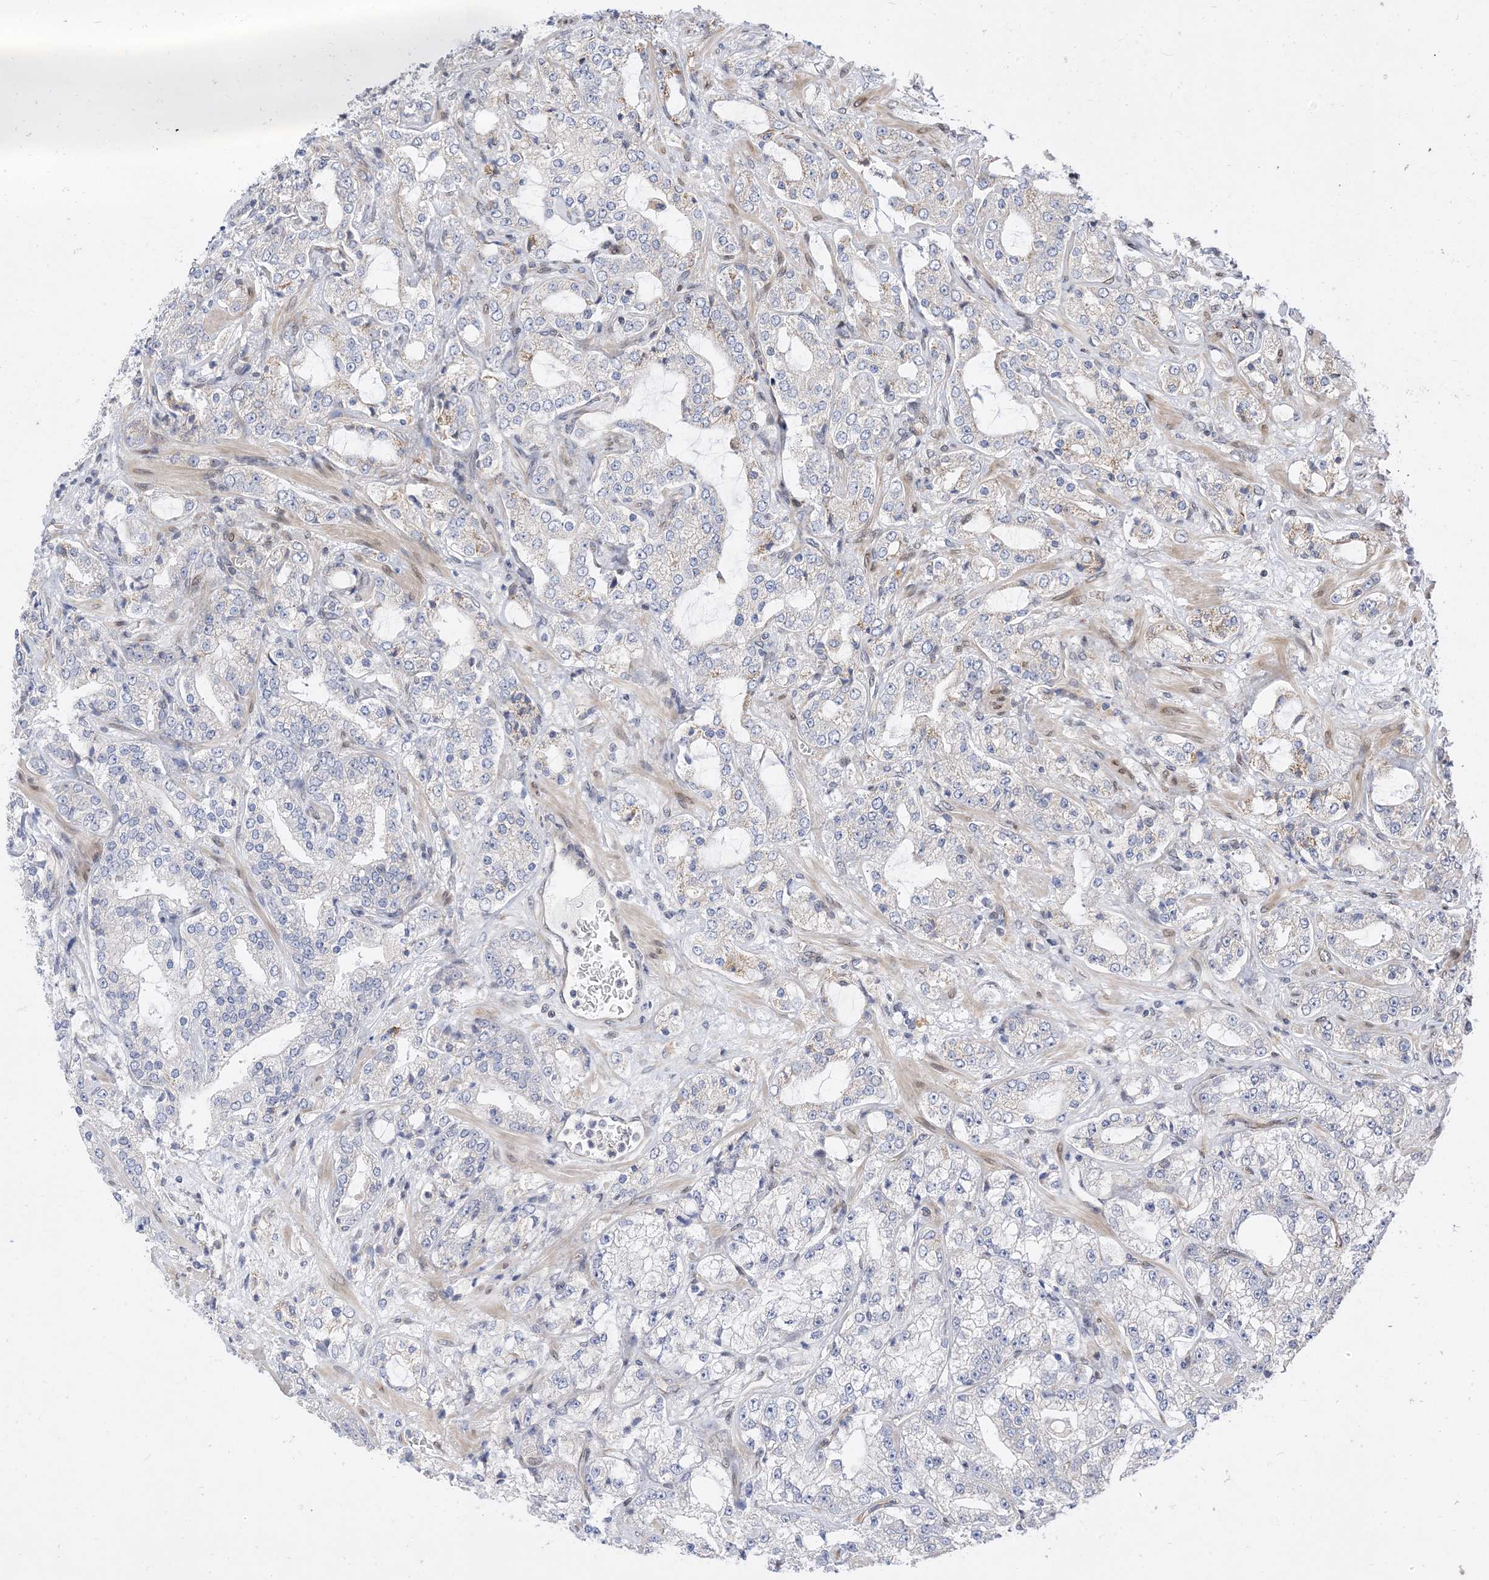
{"staining": {"intensity": "negative", "quantity": "none", "location": "none"}, "tissue": "prostate cancer", "cell_type": "Tumor cells", "image_type": "cancer", "snomed": [{"axis": "morphology", "description": "Adenocarcinoma, High grade"}, {"axis": "topography", "description": "Prostate"}], "caption": "An image of human prostate adenocarcinoma (high-grade) is negative for staining in tumor cells.", "gene": "TYSND1", "patient": {"sex": "male", "age": 64}}